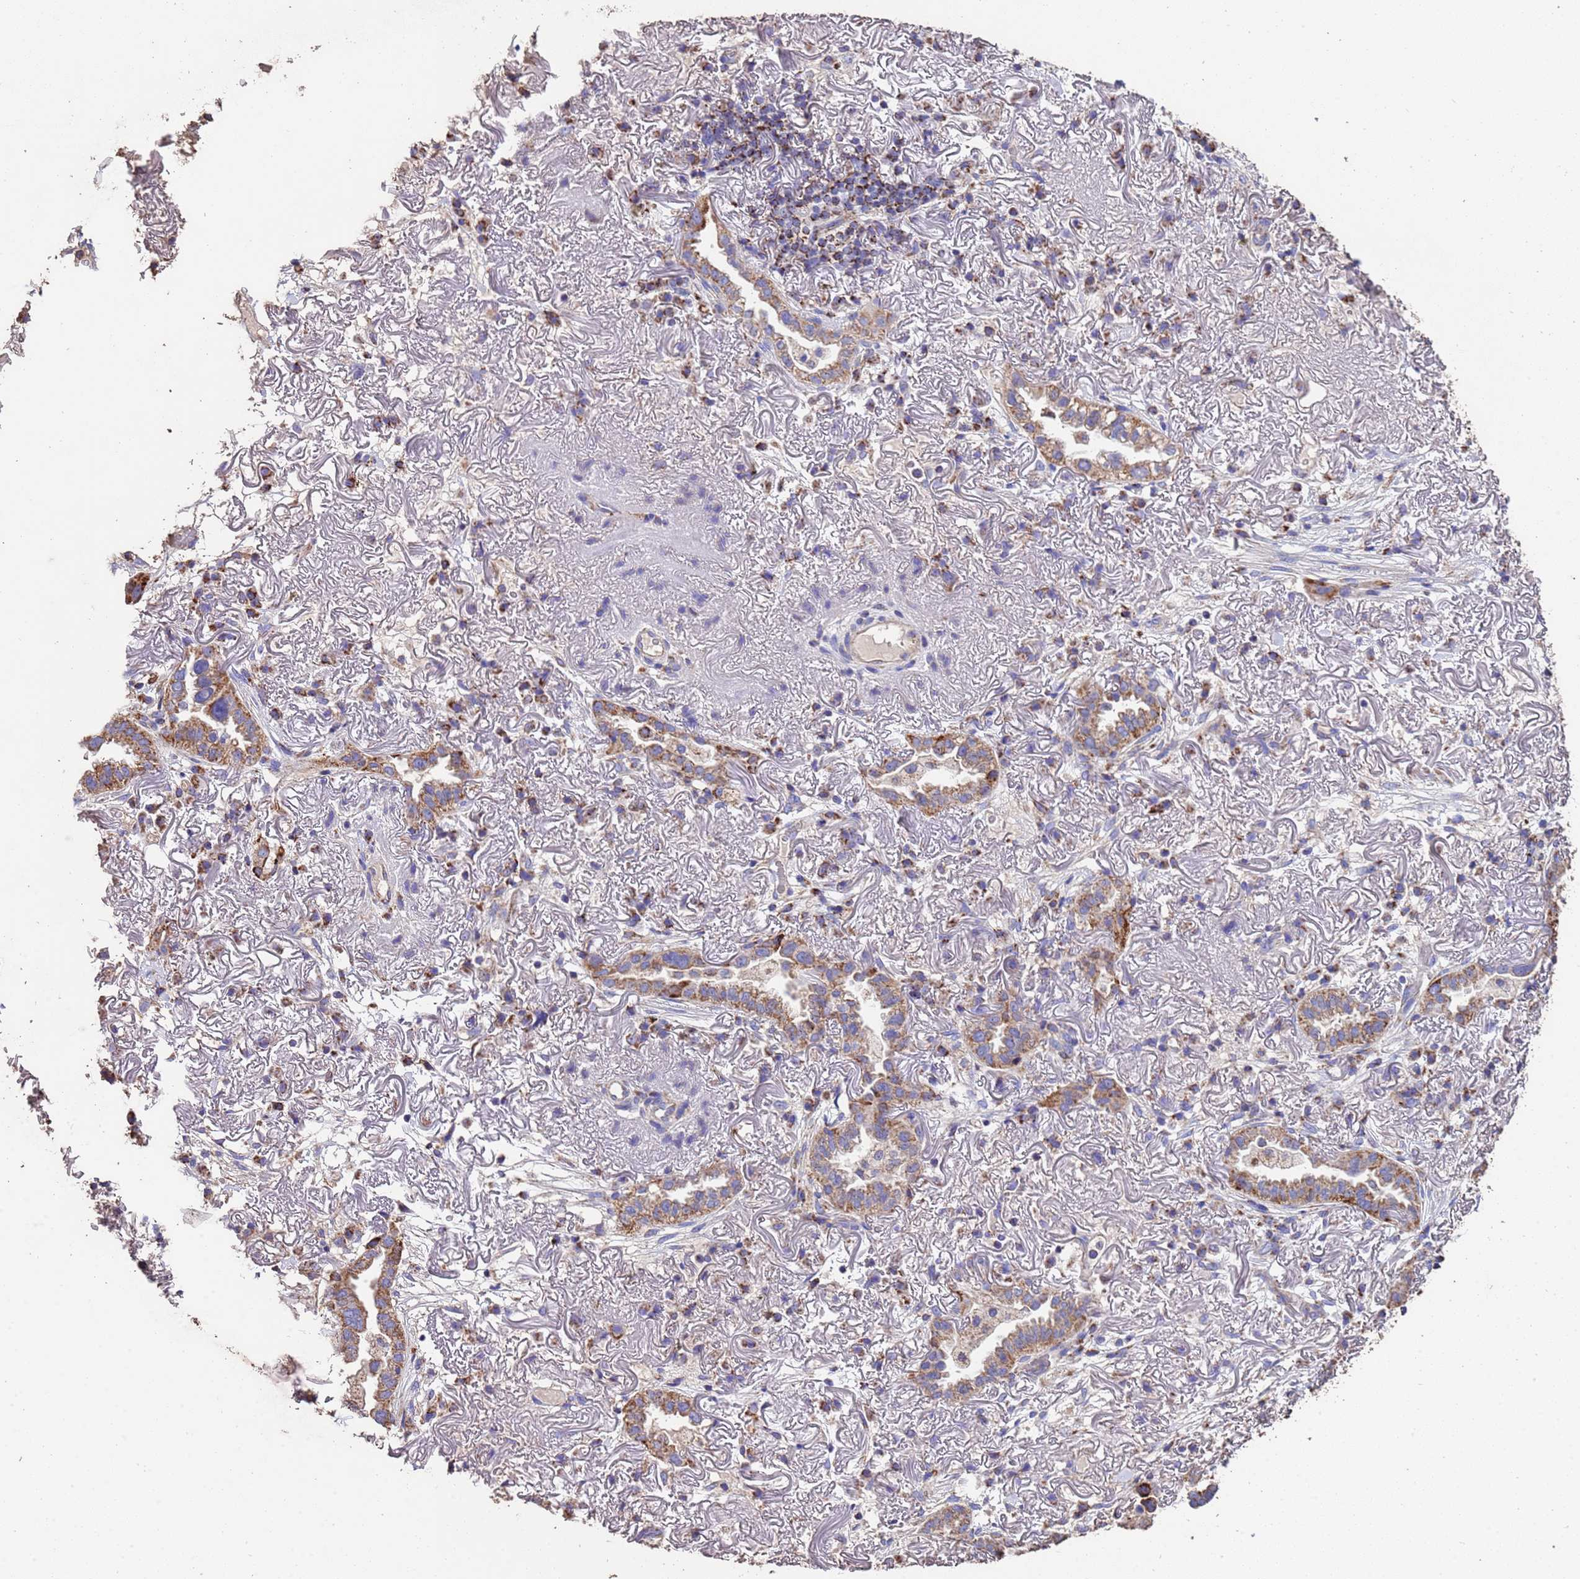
{"staining": {"intensity": "strong", "quantity": "25%-75%", "location": "cytoplasmic/membranous"}, "tissue": "lung cancer", "cell_type": "Tumor cells", "image_type": "cancer", "snomed": [{"axis": "morphology", "description": "Adenocarcinoma, NOS"}, {"axis": "topography", "description": "Lung"}], "caption": "IHC micrograph of lung cancer stained for a protein (brown), which displays high levels of strong cytoplasmic/membranous expression in about 25%-75% of tumor cells.", "gene": "ZNFX1", "patient": {"sex": "female", "age": 69}}